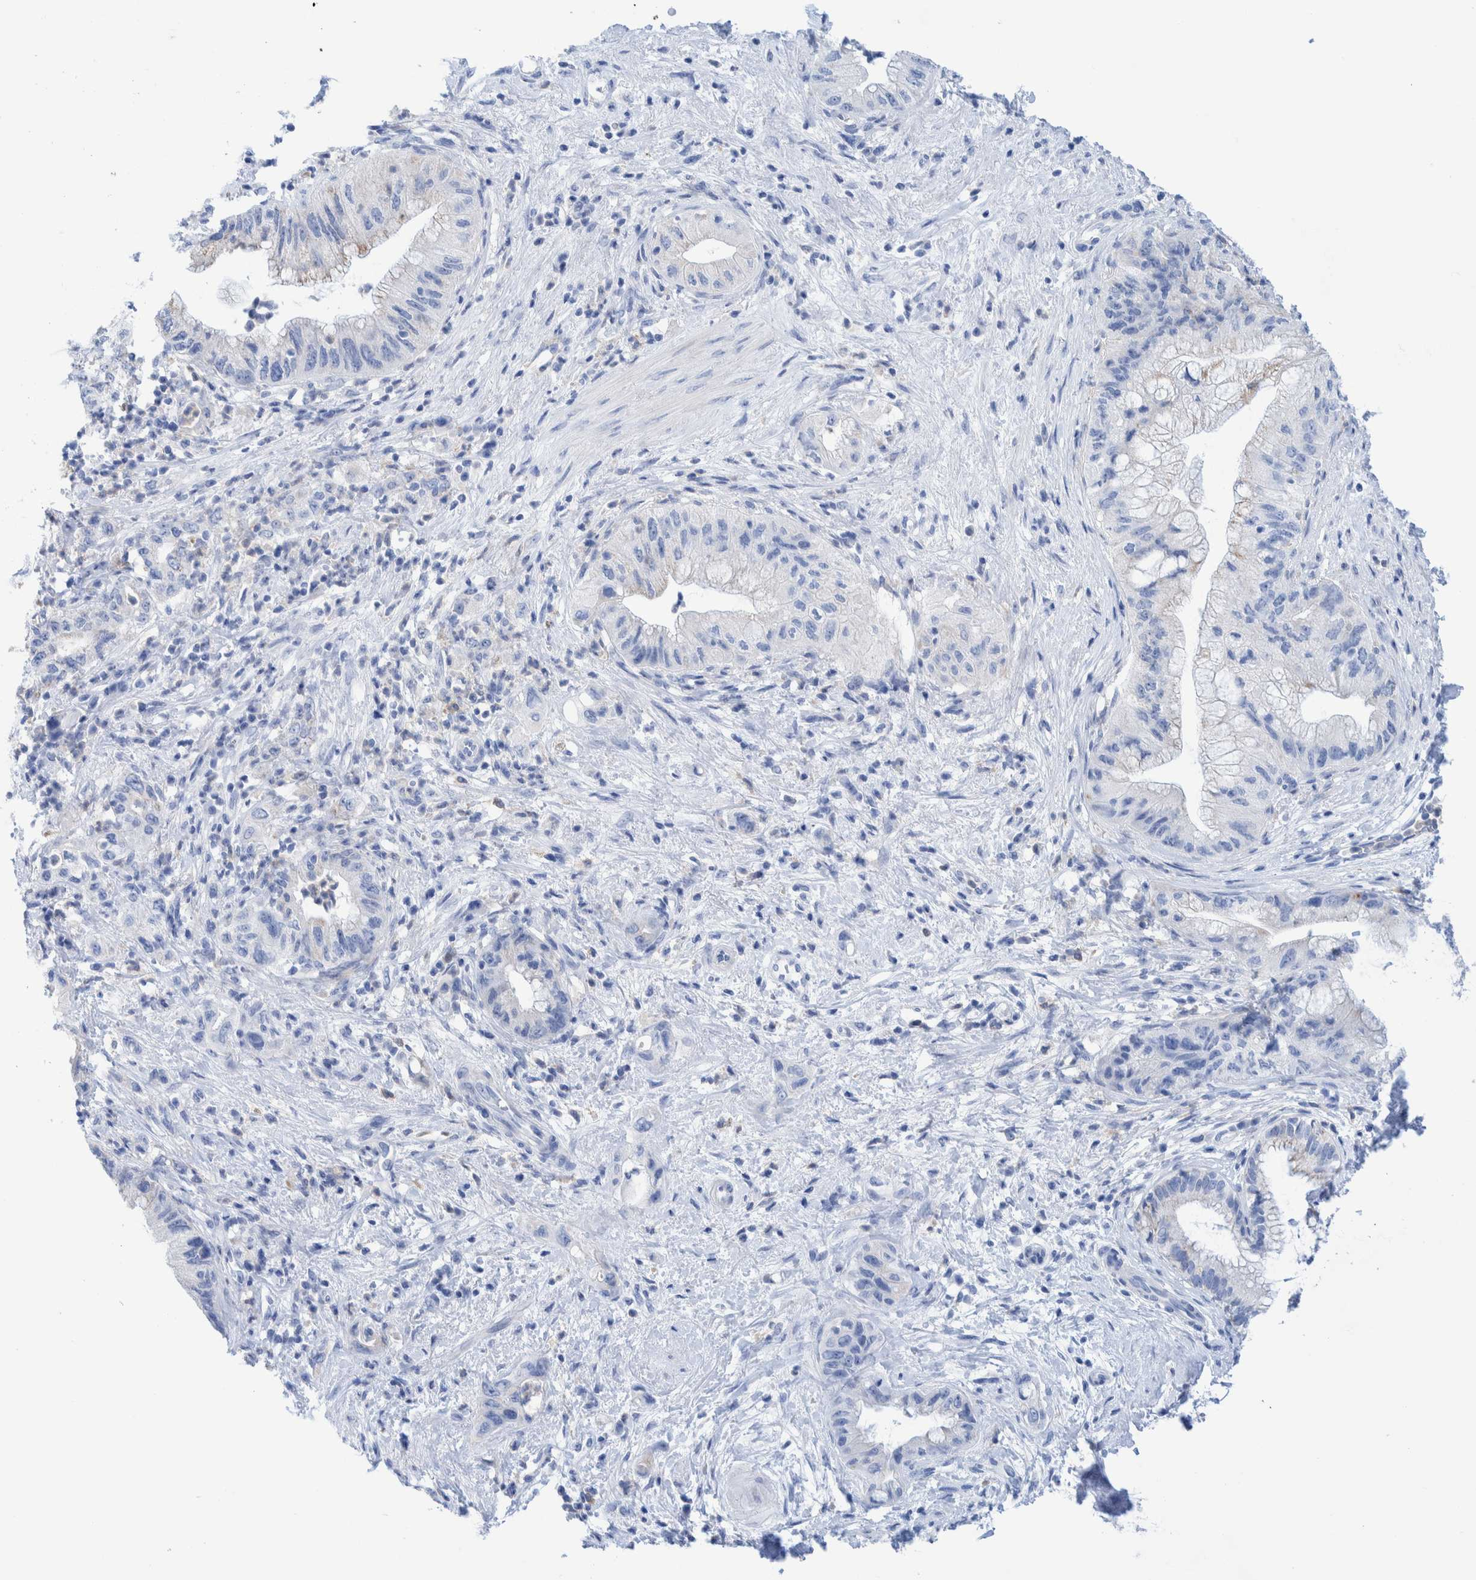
{"staining": {"intensity": "negative", "quantity": "none", "location": "none"}, "tissue": "pancreatic cancer", "cell_type": "Tumor cells", "image_type": "cancer", "snomed": [{"axis": "morphology", "description": "Adenocarcinoma, NOS"}, {"axis": "topography", "description": "Pancreas"}], "caption": "This is an immunohistochemistry (IHC) image of human pancreatic cancer (adenocarcinoma). There is no positivity in tumor cells.", "gene": "KRT14", "patient": {"sex": "female", "age": 73}}